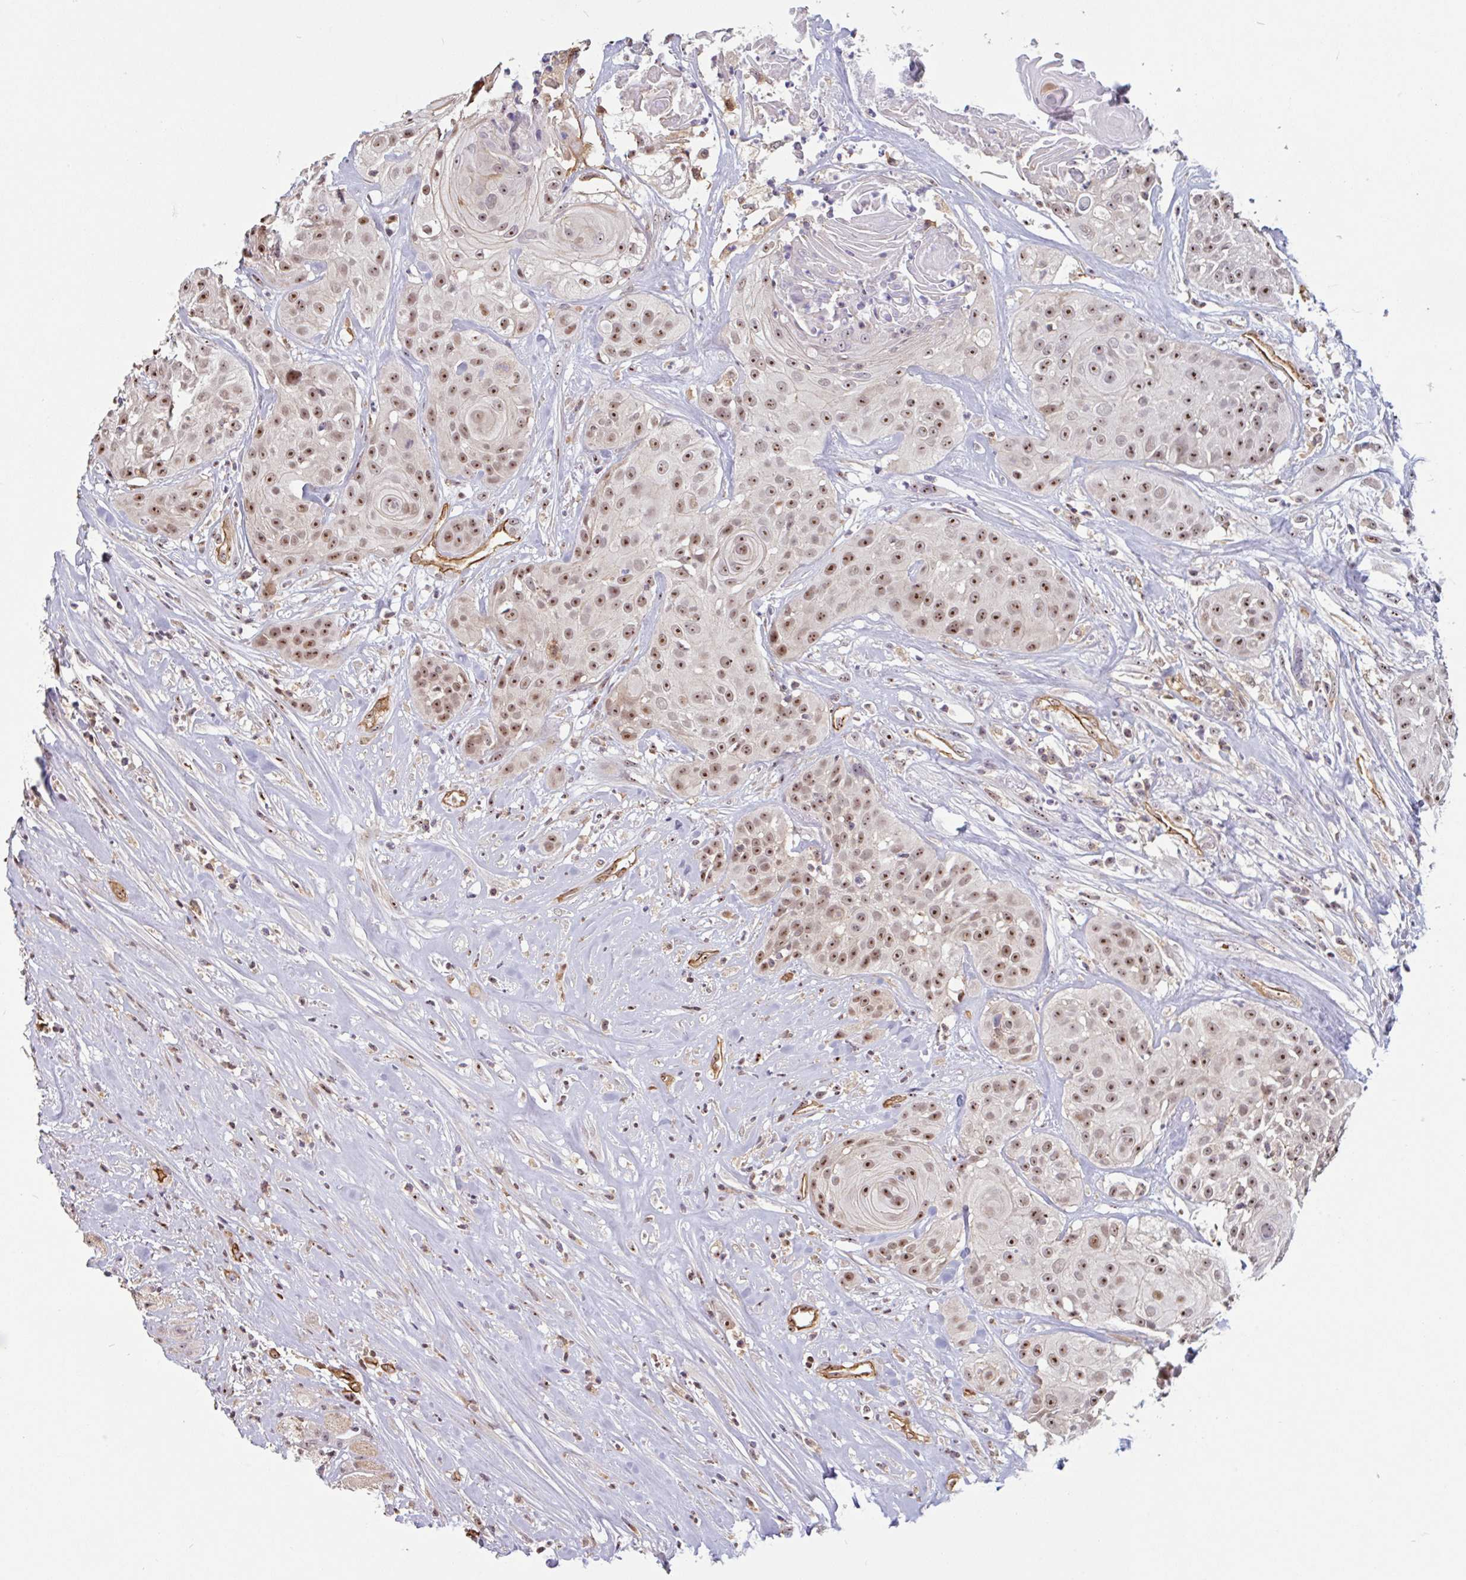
{"staining": {"intensity": "moderate", "quantity": ">75%", "location": "nuclear"}, "tissue": "head and neck cancer", "cell_type": "Tumor cells", "image_type": "cancer", "snomed": [{"axis": "morphology", "description": "Squamous cell carcinoma, NOS"}, {"axis": "topography", "description": "Head-Neck"}], "caption": "Human head and neck cancer stained with a brown dye demonstrates moderate nuclear positive positivity in about >75% of tumor cells.", "gene": "ZNF689", "patient": {"sex": "male", "age": 83}}